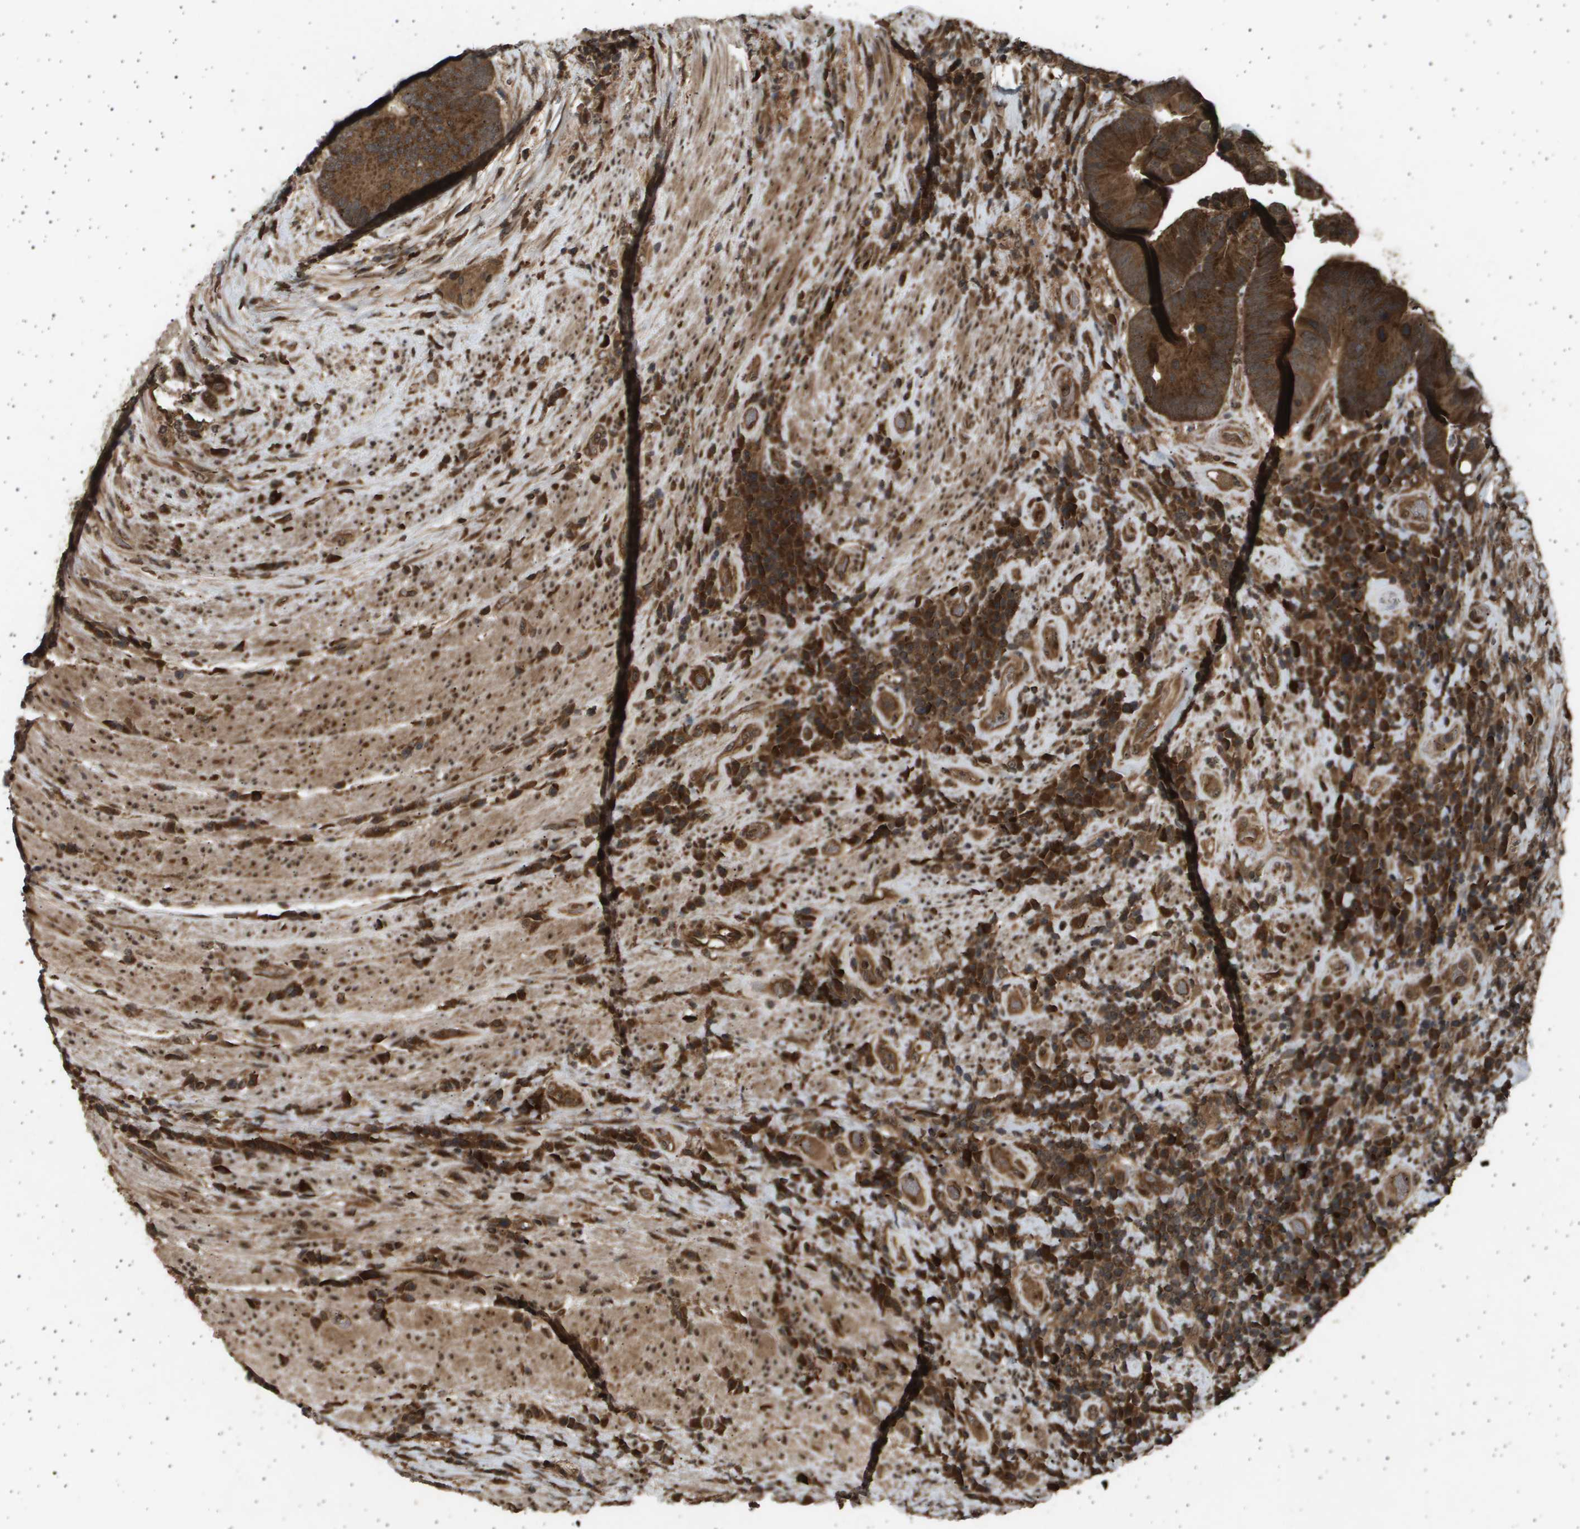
{"staining": {"intensity": "strong", "quantity": ">75%", "location": "cytoplasmic/membranous"}, "tissue": "colorectal cancer", "cell_type": "Tumor cells", "image_type": "cancer", "snomed": [{"axis": "morphology", "description": "Adenocarcinoma, NOS"}, {"axis": "topography", "description": "Rectum"}], "caption": "This micrograph shows immunohistochemistry (IHC) staining of adenocarcinoma (colorectal), with high strong cytoplasmic/membranous staining in approximately >75% of tumor cells.", "gene": "TNRC6A", "patient": {"sex": "female", "age": 89}}